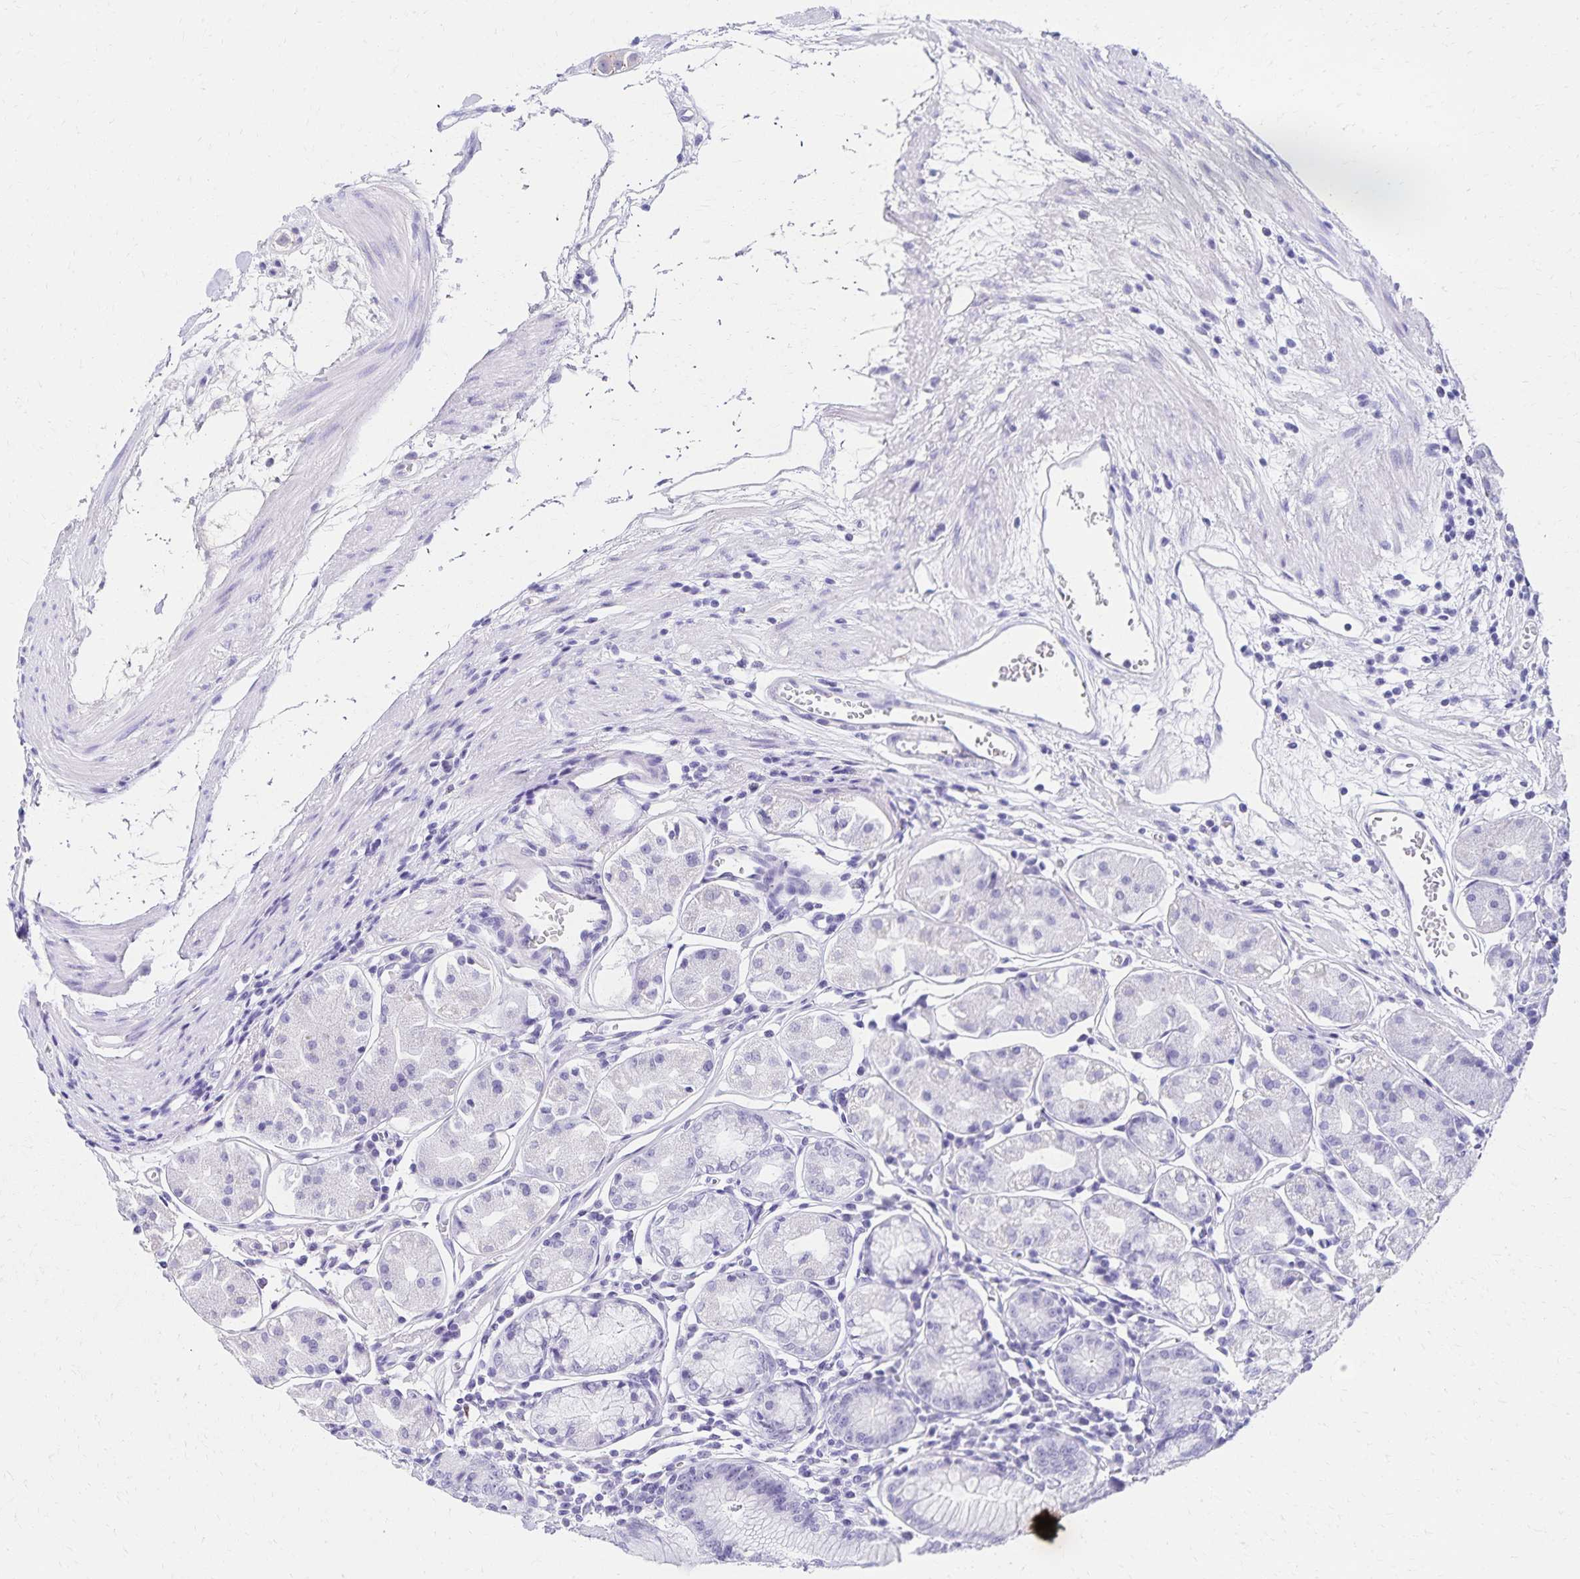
{"staining": {"intensity": "negative", "quantity": "none", "location": "none"}, "tissue": "stomach", "cell_type": "Glandular cells", "image_type": "normal", "snomed": [{"axis": "morphology", "description": "Normal tissue, NOS"}, {"axis": "topography", "description": "Stomach"}], "caption": "Immunohistochemistry (IHC) of unremarkable stomach displays no expression in glandular cells.", "gene": "FAM166C", "patient": {"sex": "male", "age": 55}}